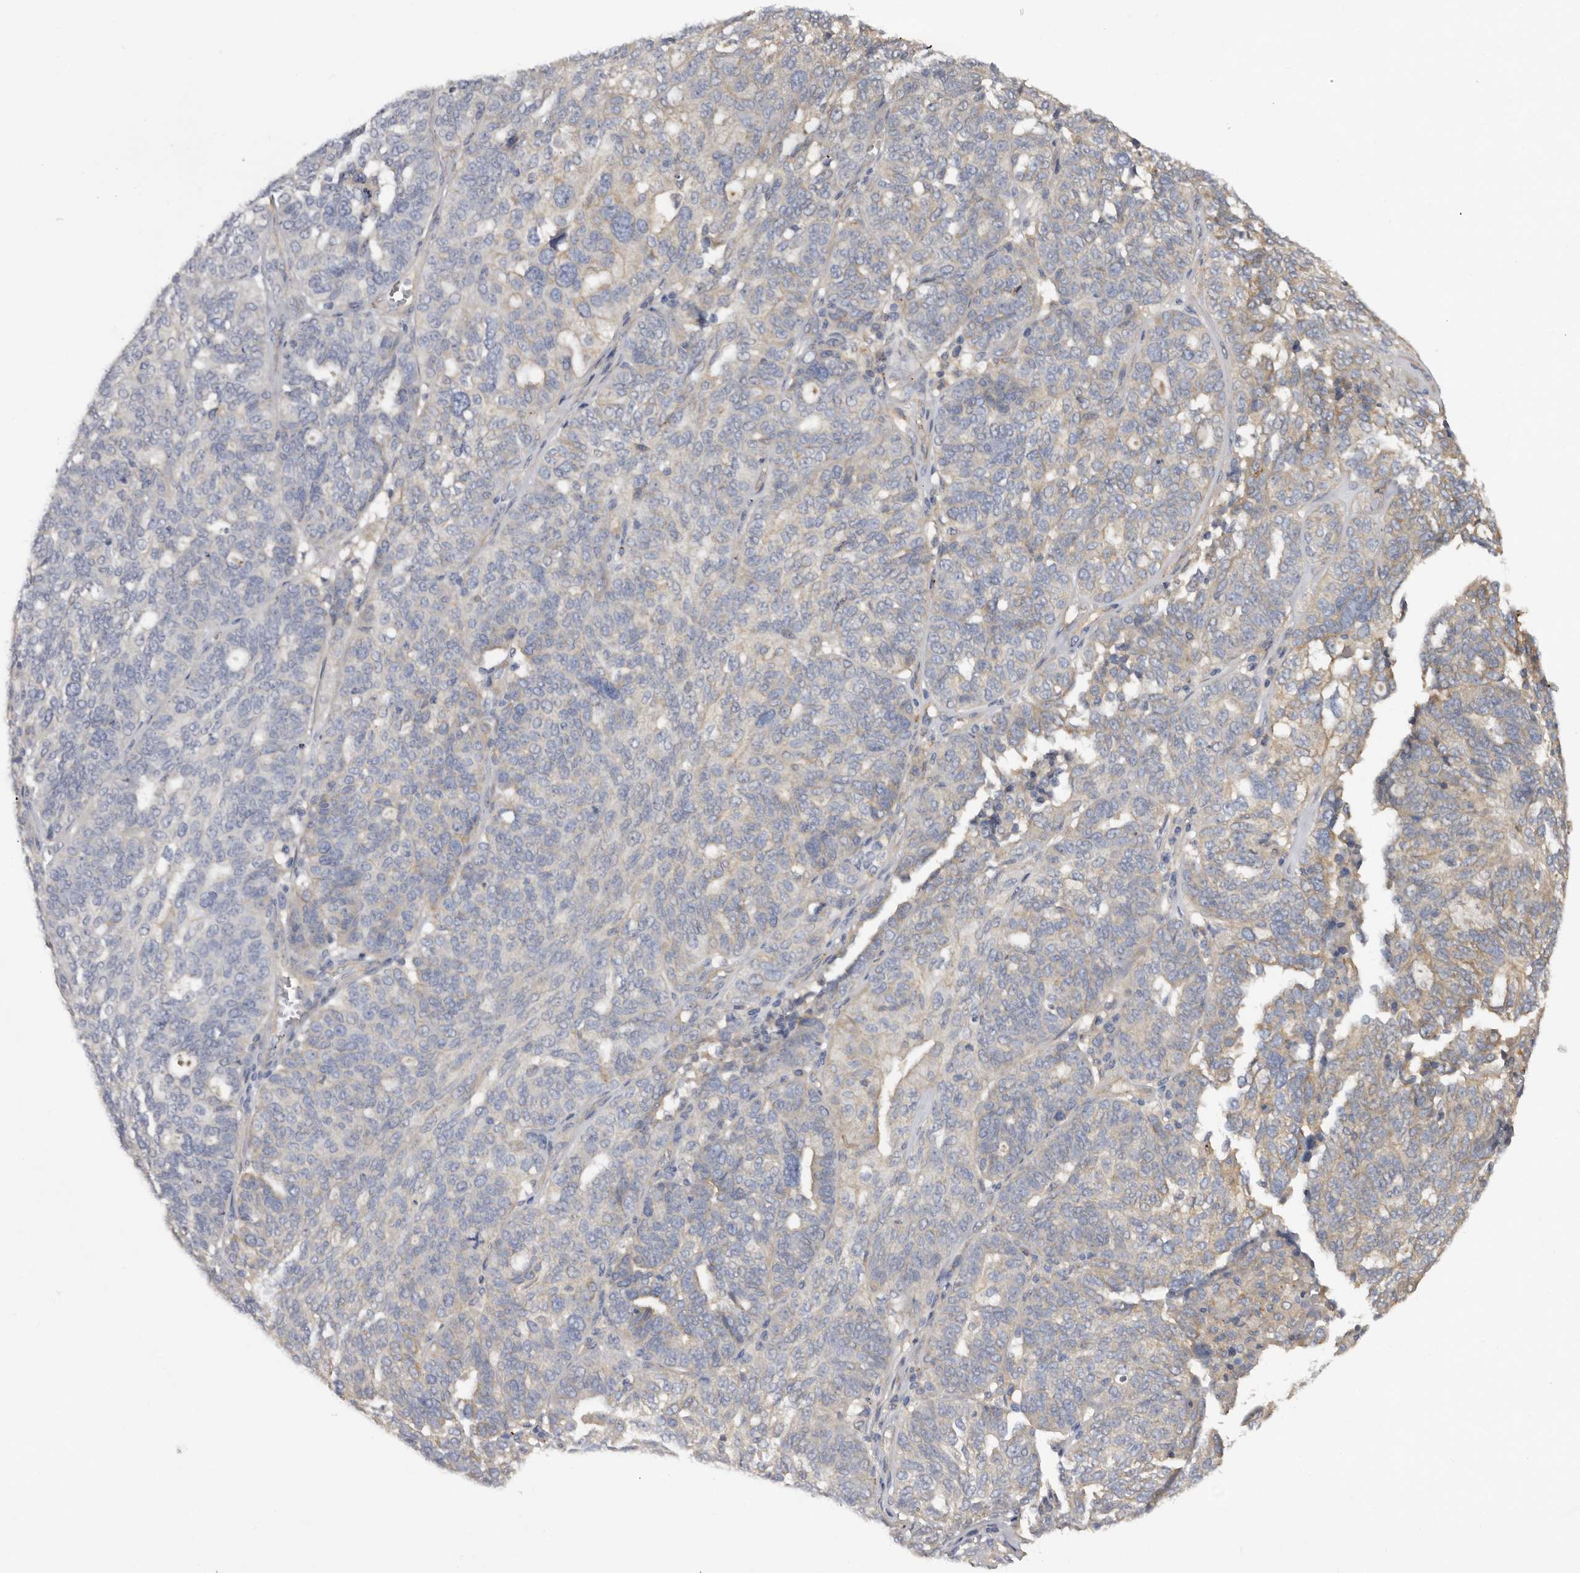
{"staining": {"intensity": "negative", "quantity": "none", "location": "none"}, "tissue": "ovarian cancer", "cell_type": "Tumor cells", "image_type": "cancer", "snomed": [{"axis": "morphology", "description": "Cystadenocarcinoma, serous, NOS"}, {"axis": "topography", "description": "Ovary"}], "caption": "DAB immunohistochemical staining of human serous cystadenocarcinoma (ovarian) displays no significant expression in tumor cells.", "gene": "INKA2", "patient": {"sex": "female", "age": 59}}